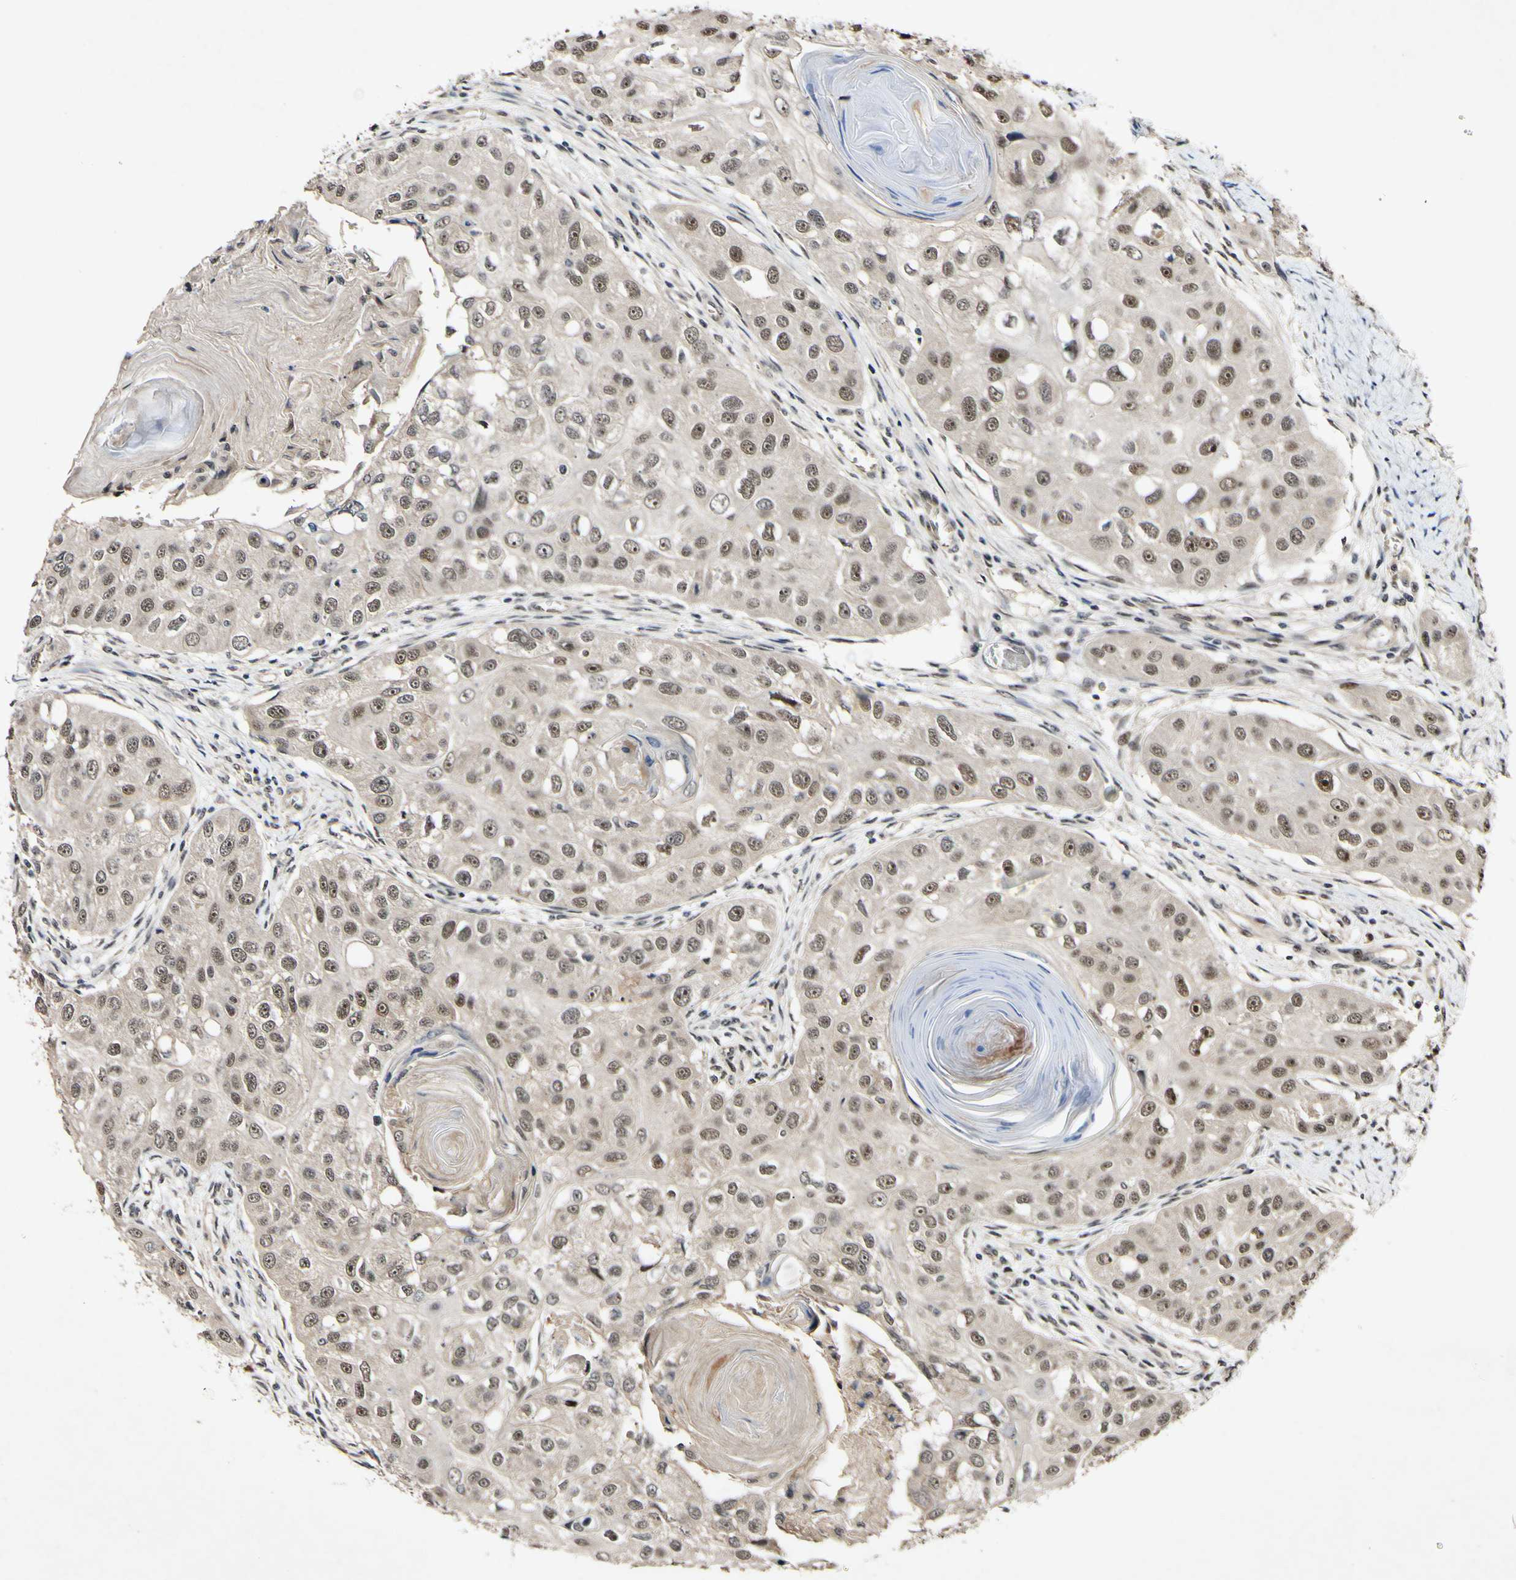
{"staining": {"intensity": "moderate", "quantity": "25%-75%", "location": "cytoplasmic/membranous,nuclear"}, "tissue": "head and neck cancer", "cell_type": "Tumor cells", "image_type": "cancer", "snomed": [{"axis": "morphology", "description": "Normal tissue, NOS"}, {"axis": "morphology", "description": "Squamous cell carcinoma, NOS"}, {"axis": "topography", "description": "Skeletal muscle"}, {"axis": "topography", "description": "Head-Neck"}], "caption": "Brown immunohistochemical staining in human head and neck cancer shows moderate cytoplasmic/membranous and nuclear expression in about 25%-75% of tumor cells. (DAB IHC with brightfield microscopy, high magnification).", "gene": "POLR2F", "patient": {"sex": "male", "age": 51}}